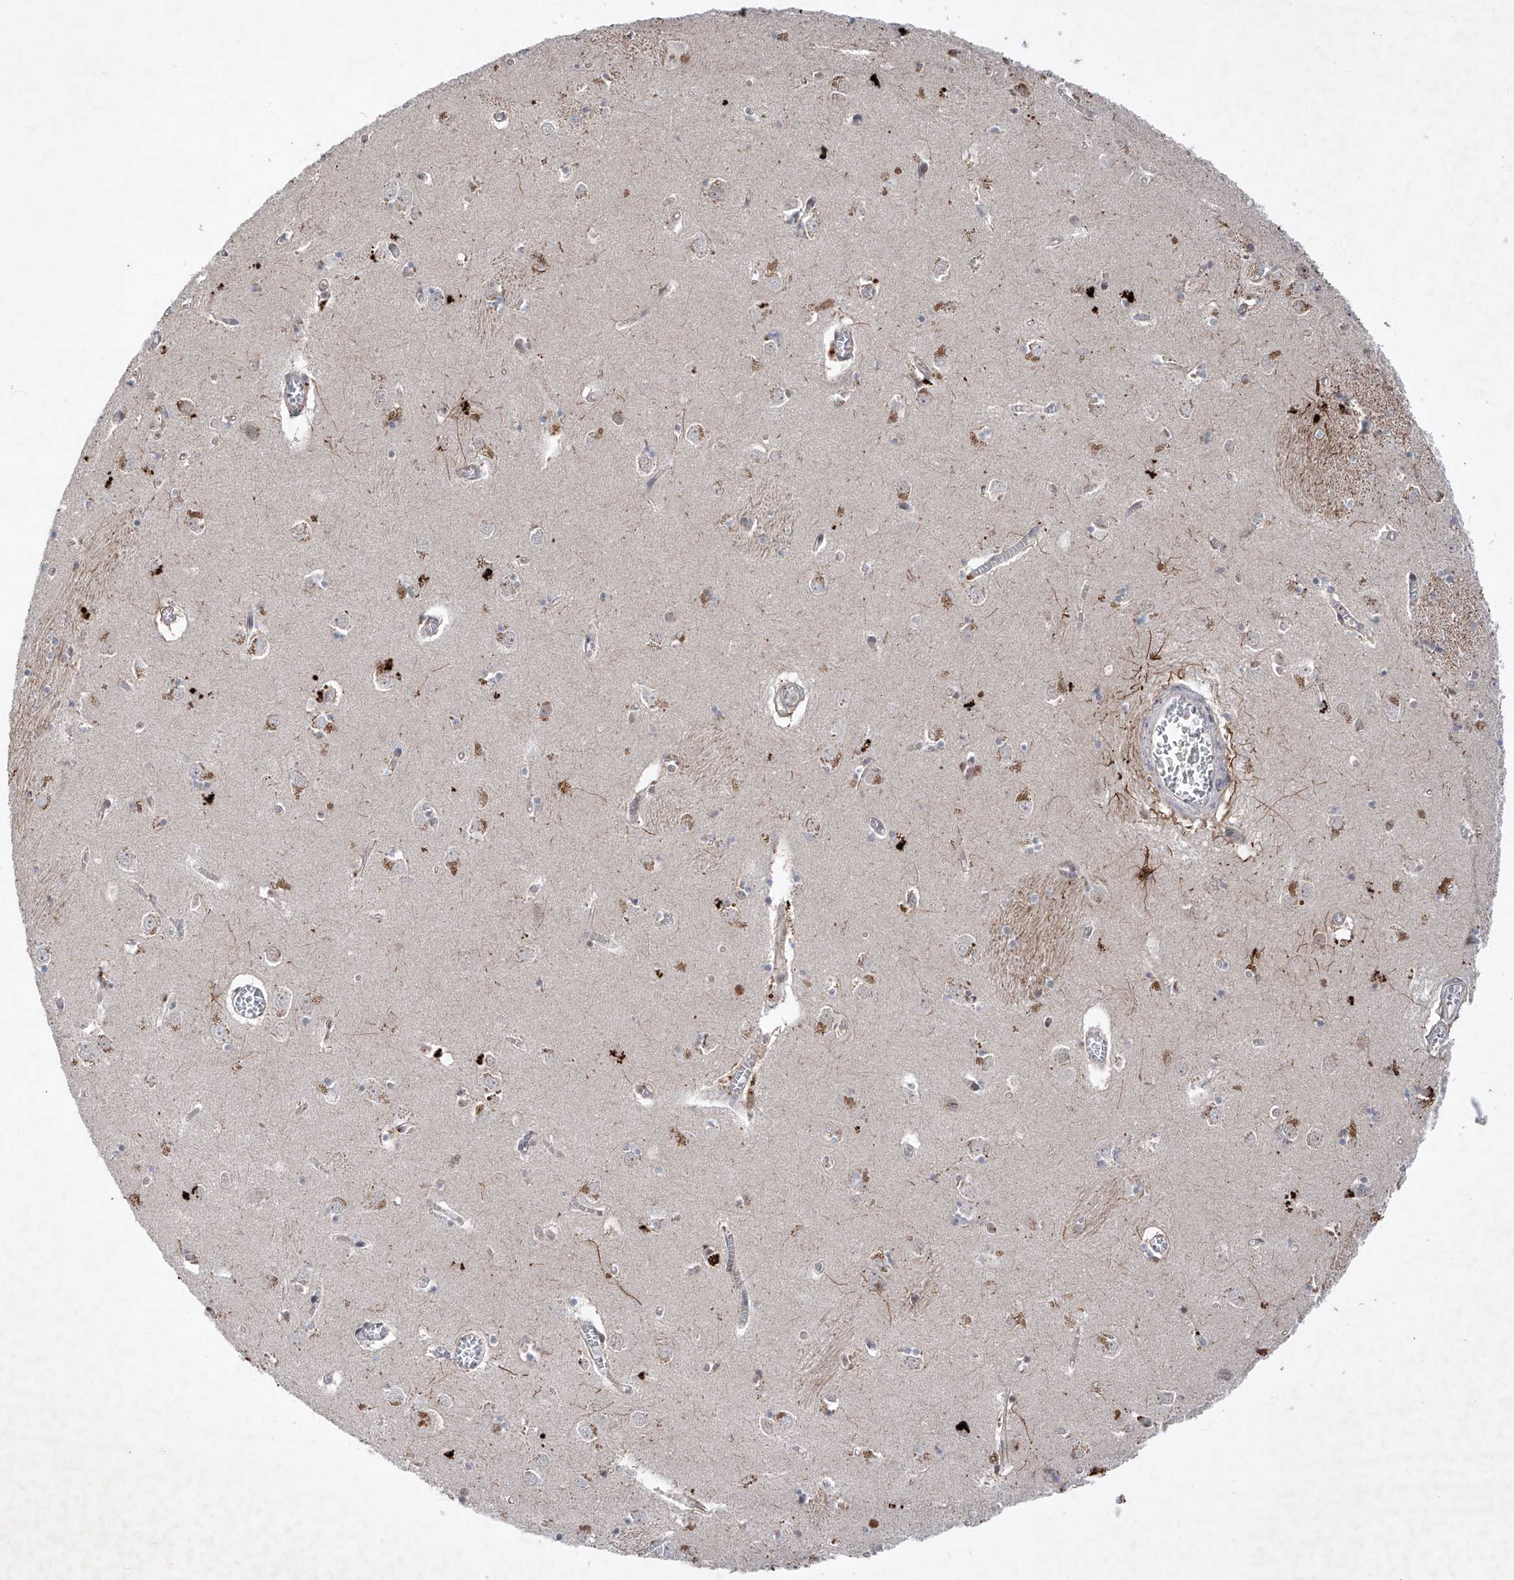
{"staining": {"intensity": "moderate", "quantity": "<25%", "location": "cytoplasmic/membranous"}, "tissue": "caudate", "cell_type": "Glial cells", "image_type": "normal", "snomed": [{"axis": "morphology", "description": "Normal tissue, NOS"}, {"axis": "topography", "description": "Lateral ventricle wall"}], "caption": "Caudate stained with DAB IHC shows low levels of moderate cytoplasmic/membranous expression in about <25% of glial cells. The staining was performed using DAB, with brown indicating positive protein expression. Nuclei are stained blue with hematoxylin.", "gene": "FAM135A", "patient": {"sex": "male", "age": 70}}